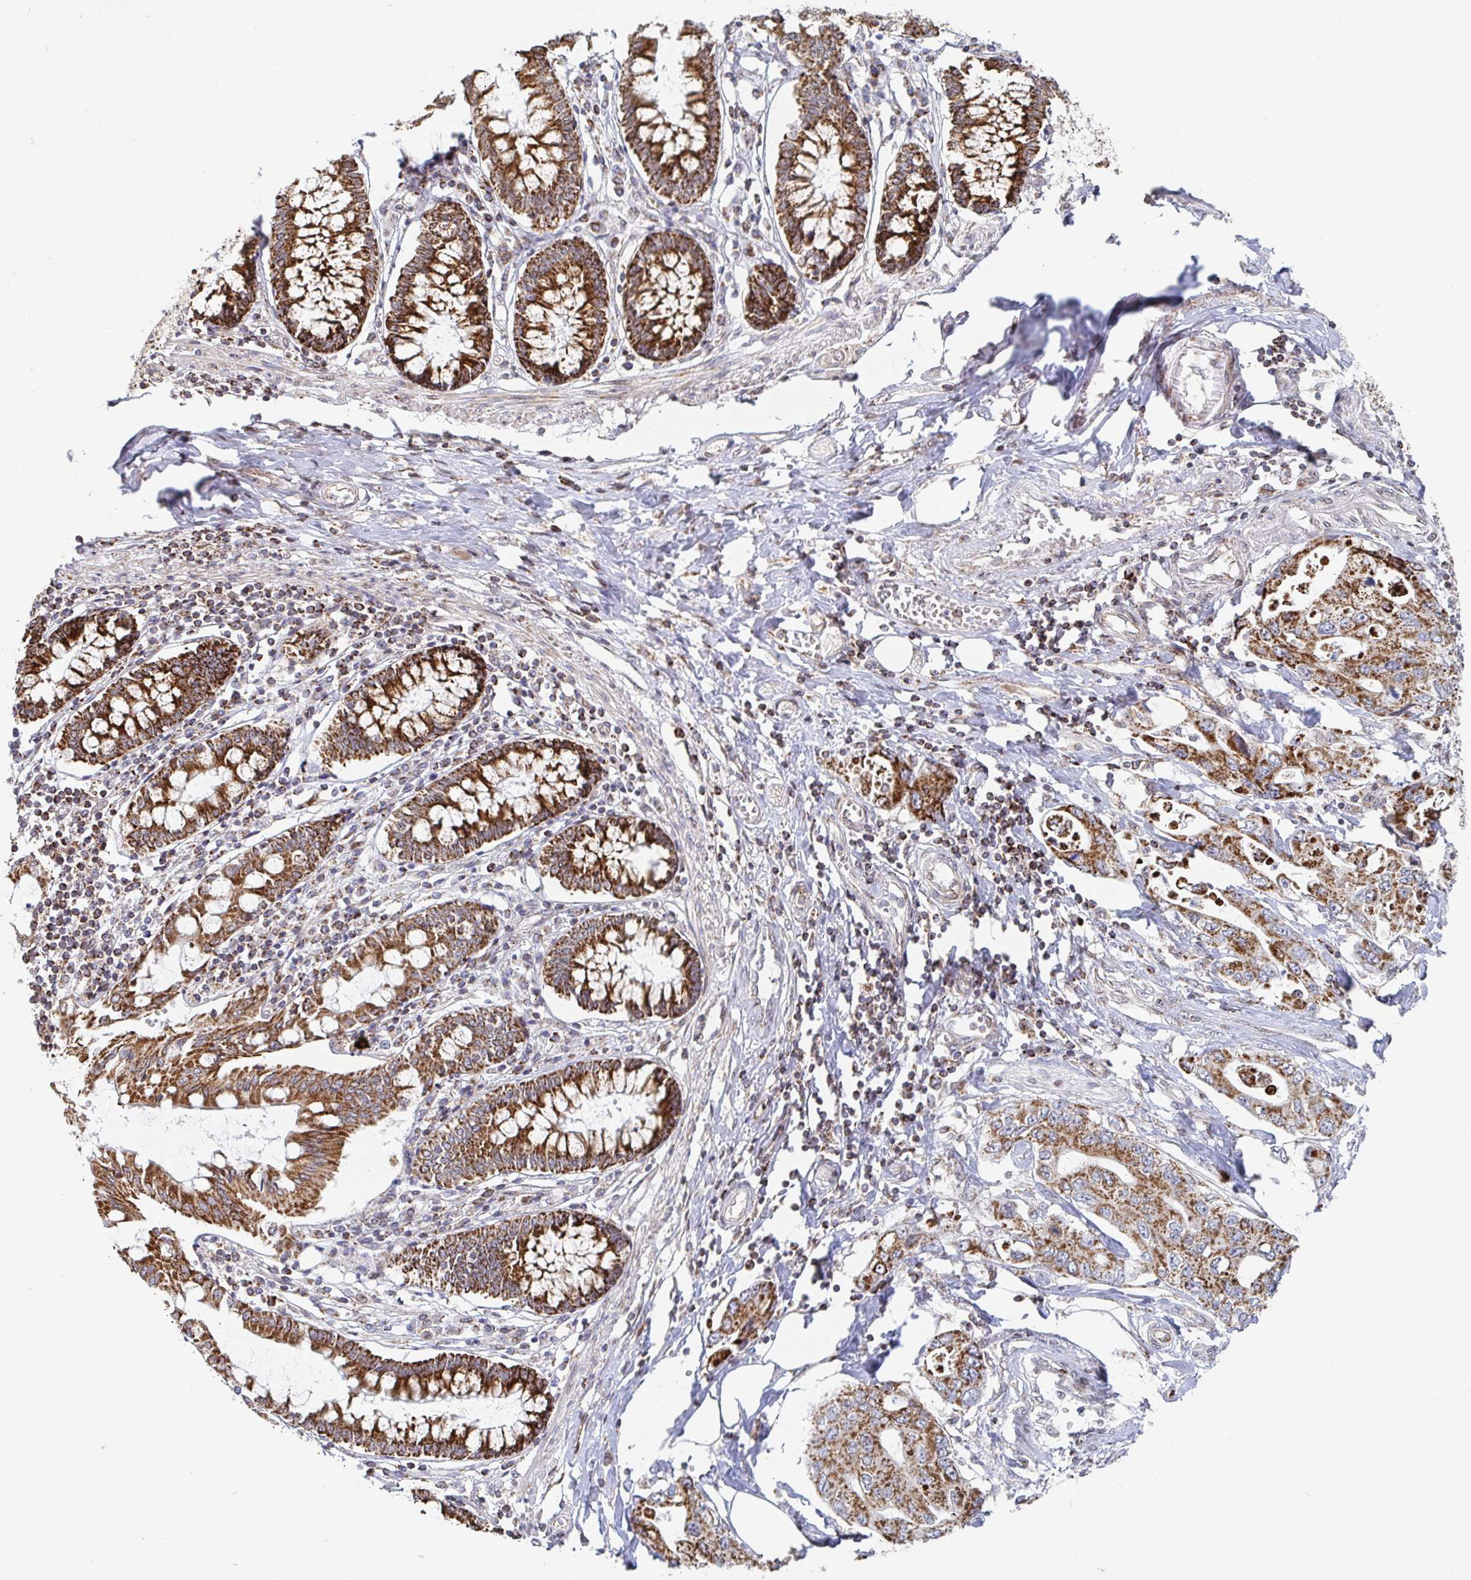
{"staining": {"intensity": "moderate", "quantity": ">75%", "location": "cytoplasmic/membranous"}, "tissue": "pancreatic cancer", "cell_type": "Tumor cells", "image_type": "cancer", "snomed": [{"axis": "morphology", "description": "Adenocarcinoma, NOS"}, {"axis": "topography", "description": "Pancreas"}], "caption": "A histopathology image of pancreatic cancer (adenocarcinoma) stained for a protein exhibits moderate cytoplasmic/membranous brown staining in tumor cells.", "gene": "STARD8", "patient": {"sex": "female", "age": 63}}